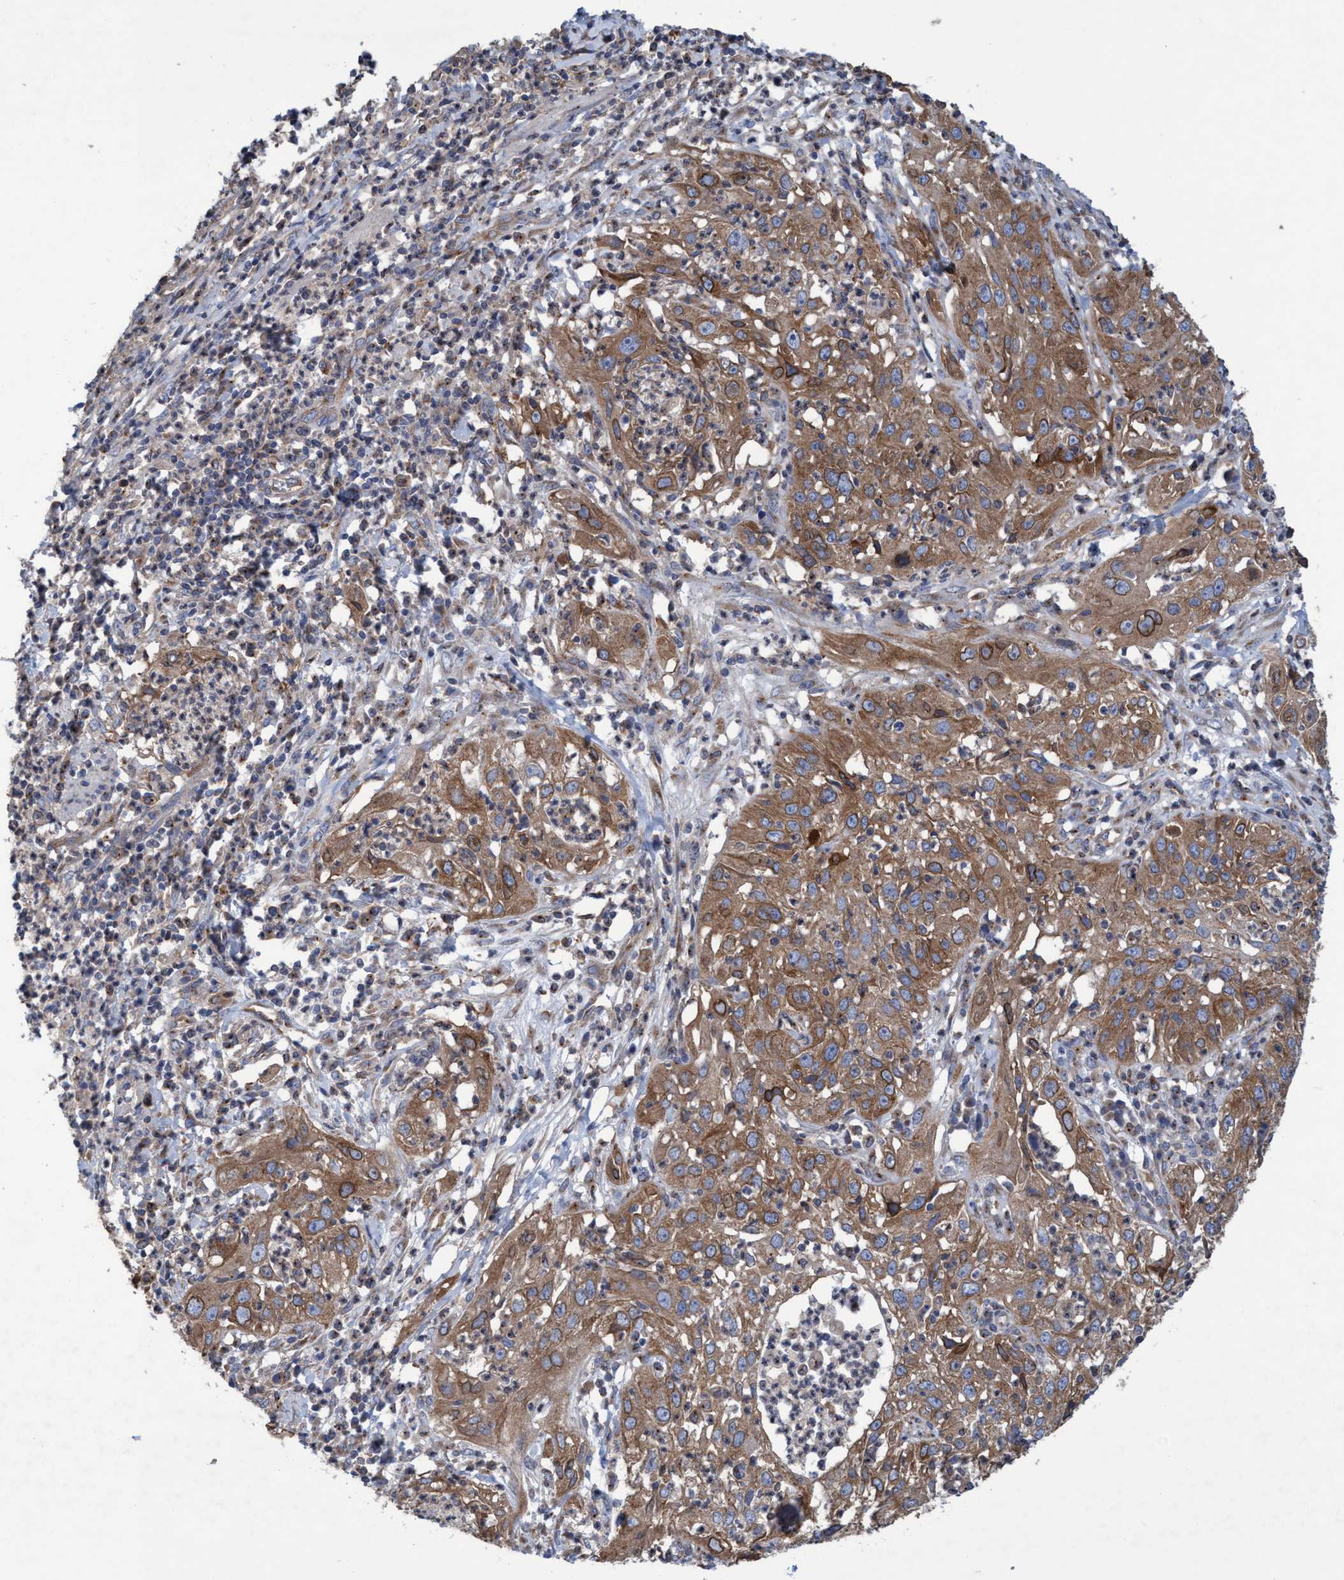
{"staining": {"intensity": "moderate", "quantity": ">75%", "location": "cytoplasmic/membranous"}, "tissue": "cervical cancer", "cell_type": "Tumor cells", "image_type": "cancer", "snomed": [{"axis": "morphology", "description": "Squamous cell carcinoma, NOS"}, {"axis": "topography", "description": "Cervix"}], "caption": "Protein staining of cervical cancer tissue demonstrates moderate cytoplasmic/membranous positivity in approximately >75% of tumor cells.", "gene": "BICD2", "patient": {"sex": "female", "age": 32}}